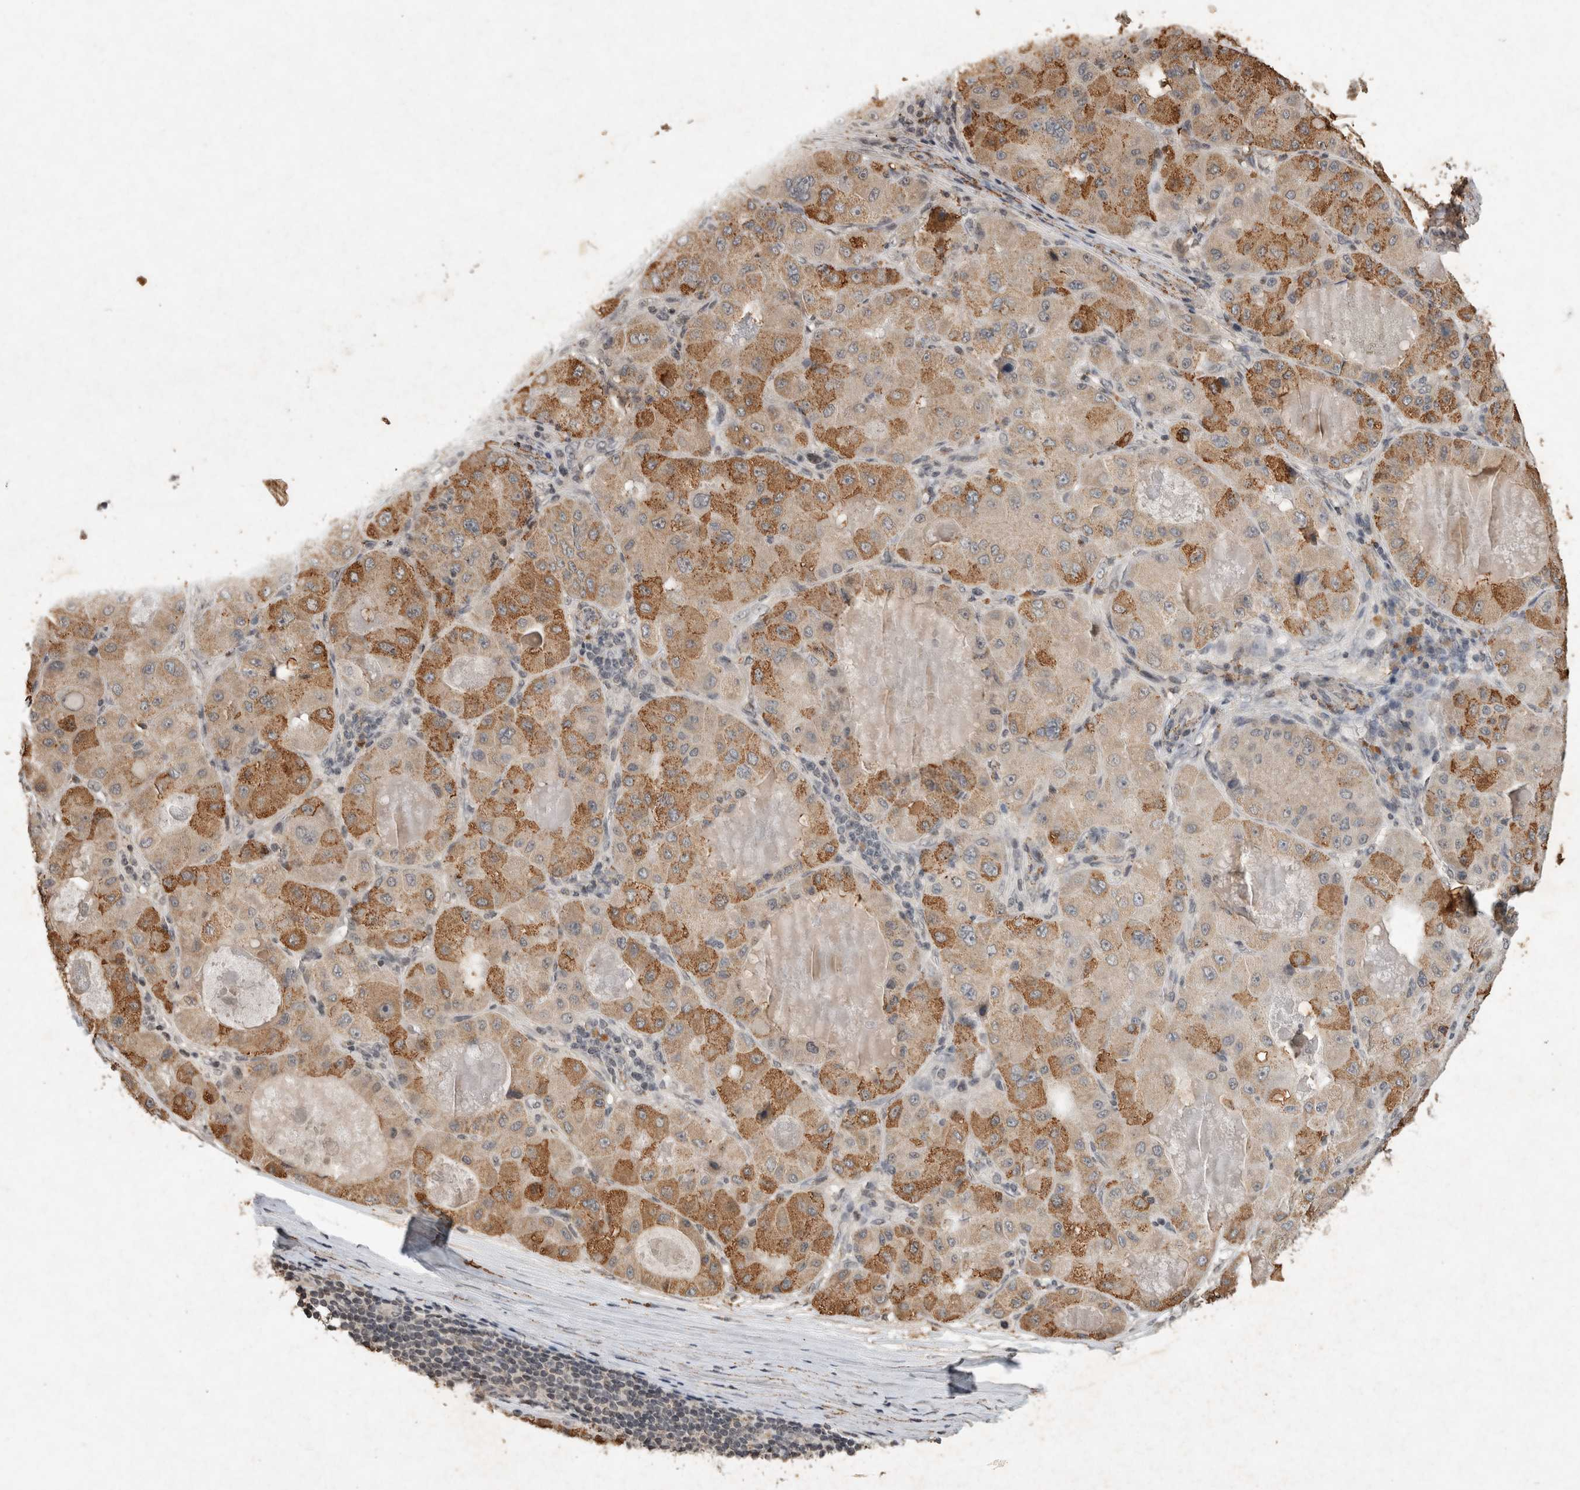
{"staining": {"intensity": "moderate", "quantity": ">75%", "location": "cytoplasmic/membranous"}, "tissue": "liver cancer", "cell_type": "Tumor cells", "image_type": "cancer", "snomed": [{"axis": "morphology", "description": "Carcinoma, Hepatocellular, NOS"}, {"axis": "topography", "description": "Liver"}], "caption": "IHC staining of hepatocellular carcinoma (liver), which displays medium levels of moderate cytoplasmic/membranous staining in about >75% of tumor cells indicating moderate cytoplasmic/membranous protein staining. The staining was performed using DAB (brown) for protein detection and nuclei were counterstained in hematoxylin (blue).", "gene": "HRK", "patient": {"sex": "male", "age": 80}}